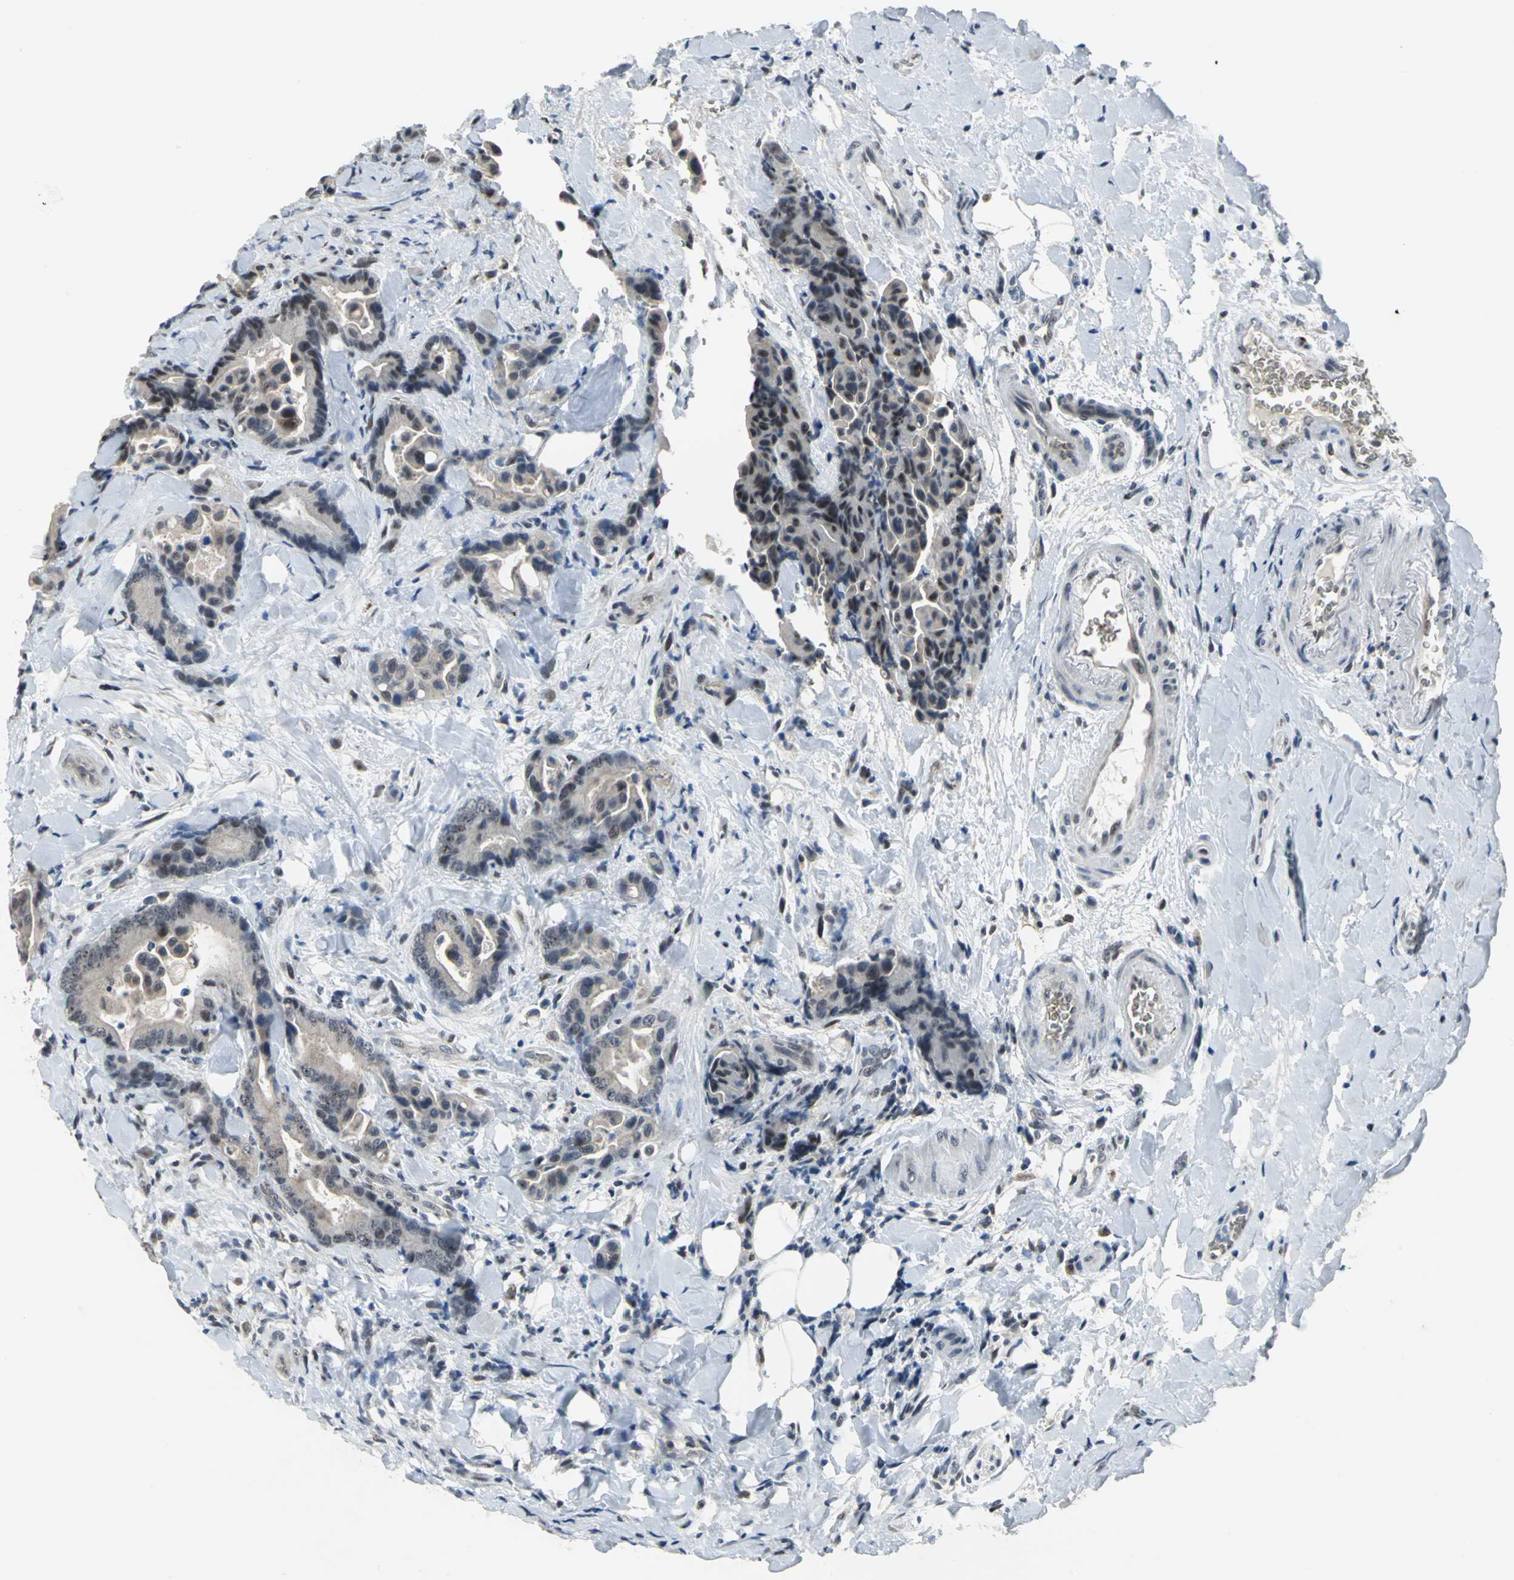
{"staining": {"intensity": "moderate", "quantity": "25%-75%", "location": "nuclear"}, "tissue": "colorectal cancer", "cell_type": "Tumor cells", "image_type": "cancer", "snomed": [{"axis": "morphology", "description": "Normal tissue, NOS"}, {"axis": "morphology", "description": "Adenocarcinoma, NOS"}, {"axis": "topography", "description": "Colon"}], "caption": "Immunohistochemistry (IHC) photomicrograph of colorectal cancer (adenocarcinoma) stained for a protein (brown), which demonstrates medium levels of moderate nuclear expression in approximately 25%-75% of tumor cells.", "gene": "GLI3", "patient": {"sex": "male", "age": 82}}